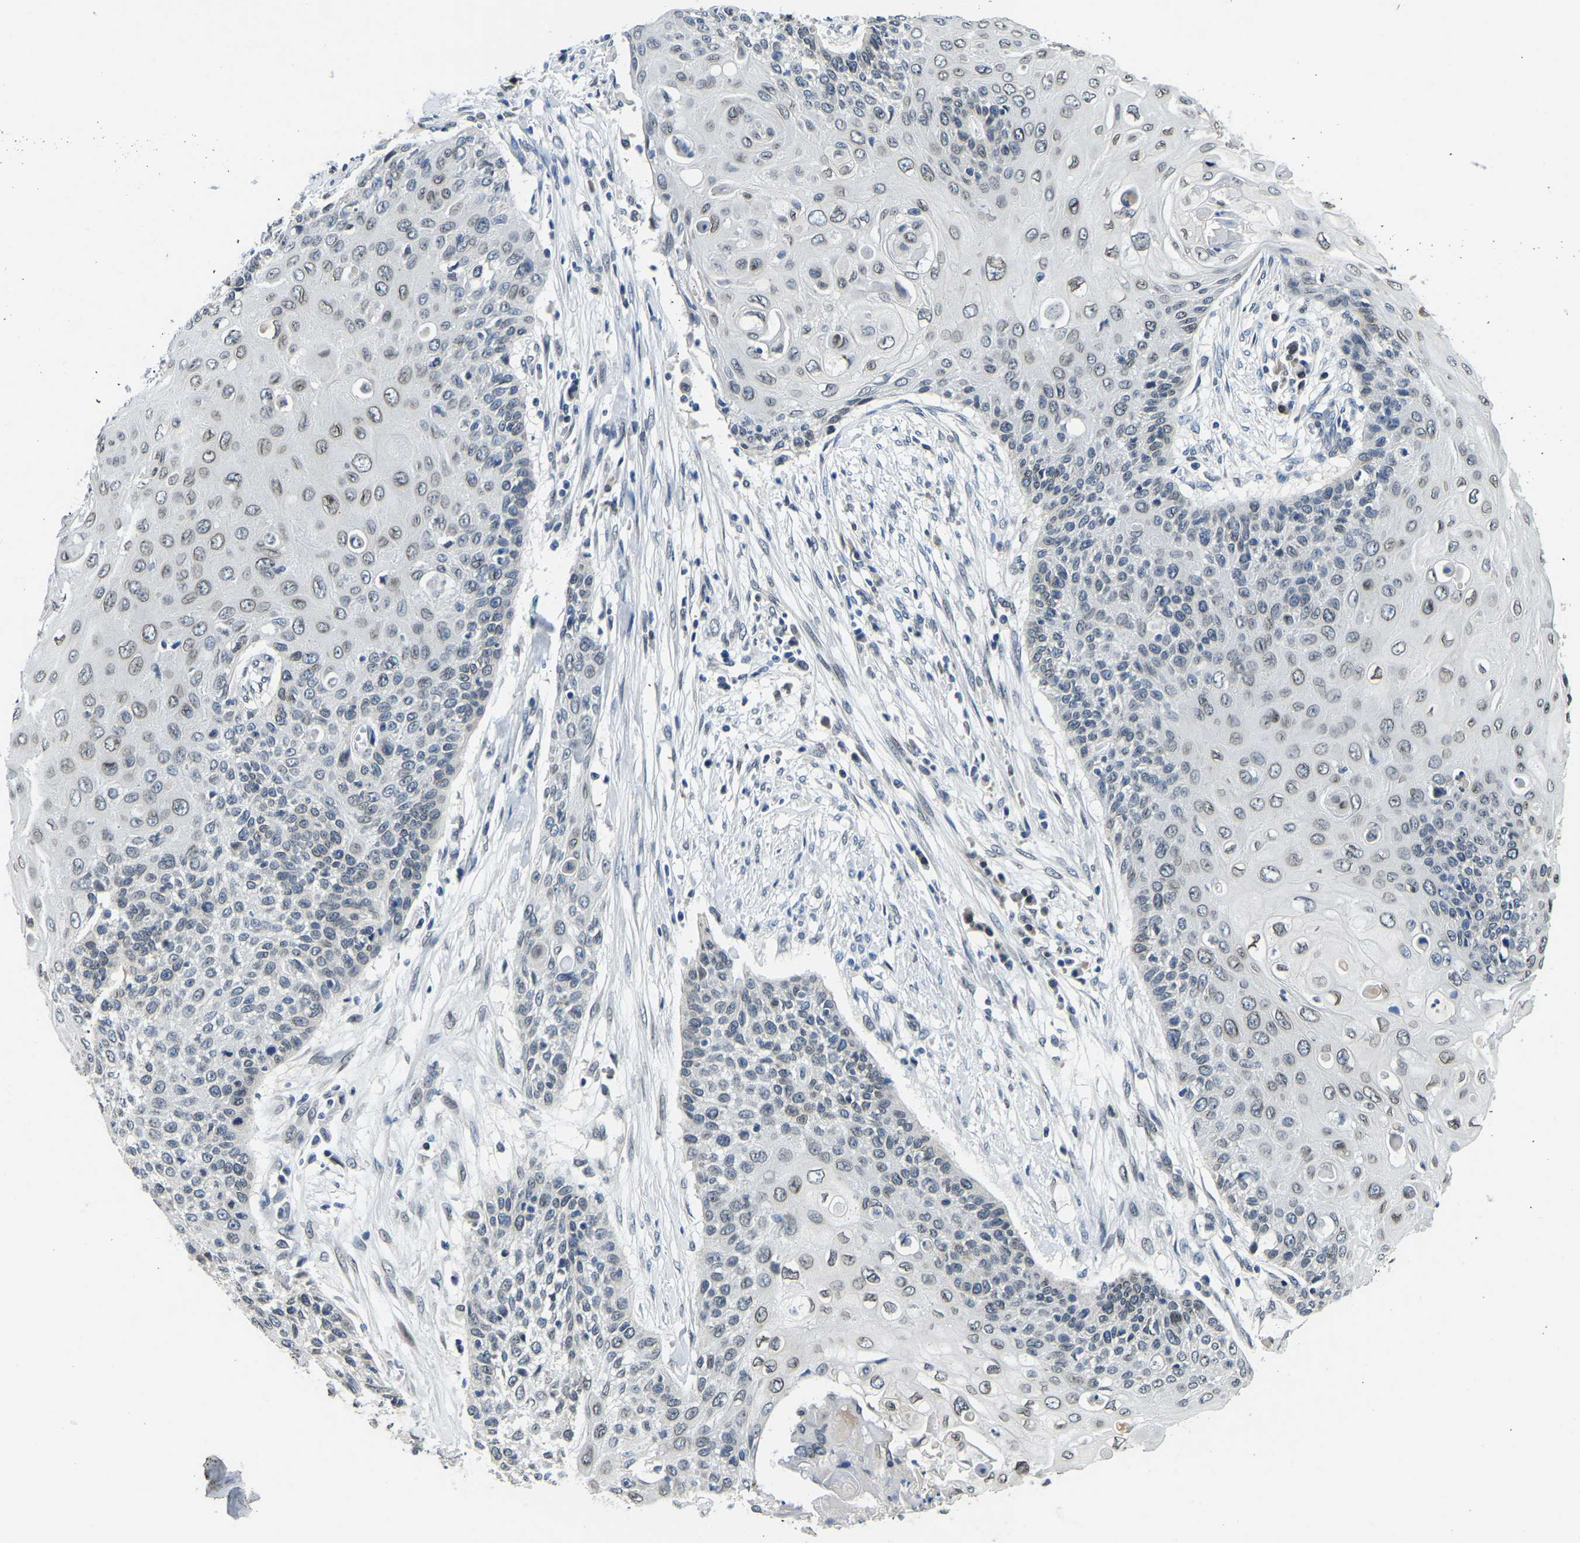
{"staining": {"intensity": "weak", "quantity": ">75%", "location": "cytoplasmic/membranous,nuclear"}, "tissue": "cervical cancer", "cell_type": "Tumor cells", "image_type": "cancer", "snomed": [{"axis": "morphology", "description": "Squamous cell carcinoma, NOS"}, {"axis": "topography", "description": "Cervix"}], "caption": "Immunohistochemistry histopathology image of neoplastic tissue: cervical cancer (squamous cell carcinoma) stained using immunohistochemistry (IHC) exhibits low levels of weak protein expression localized specifically in the cytoplasmic/membranous and nuclear of tumor cells, appearing as a cytoplasmic/membranous and nuclear brown color.", "gene": "RANBP2", "patient": {"sex": "female", "age": 39}}